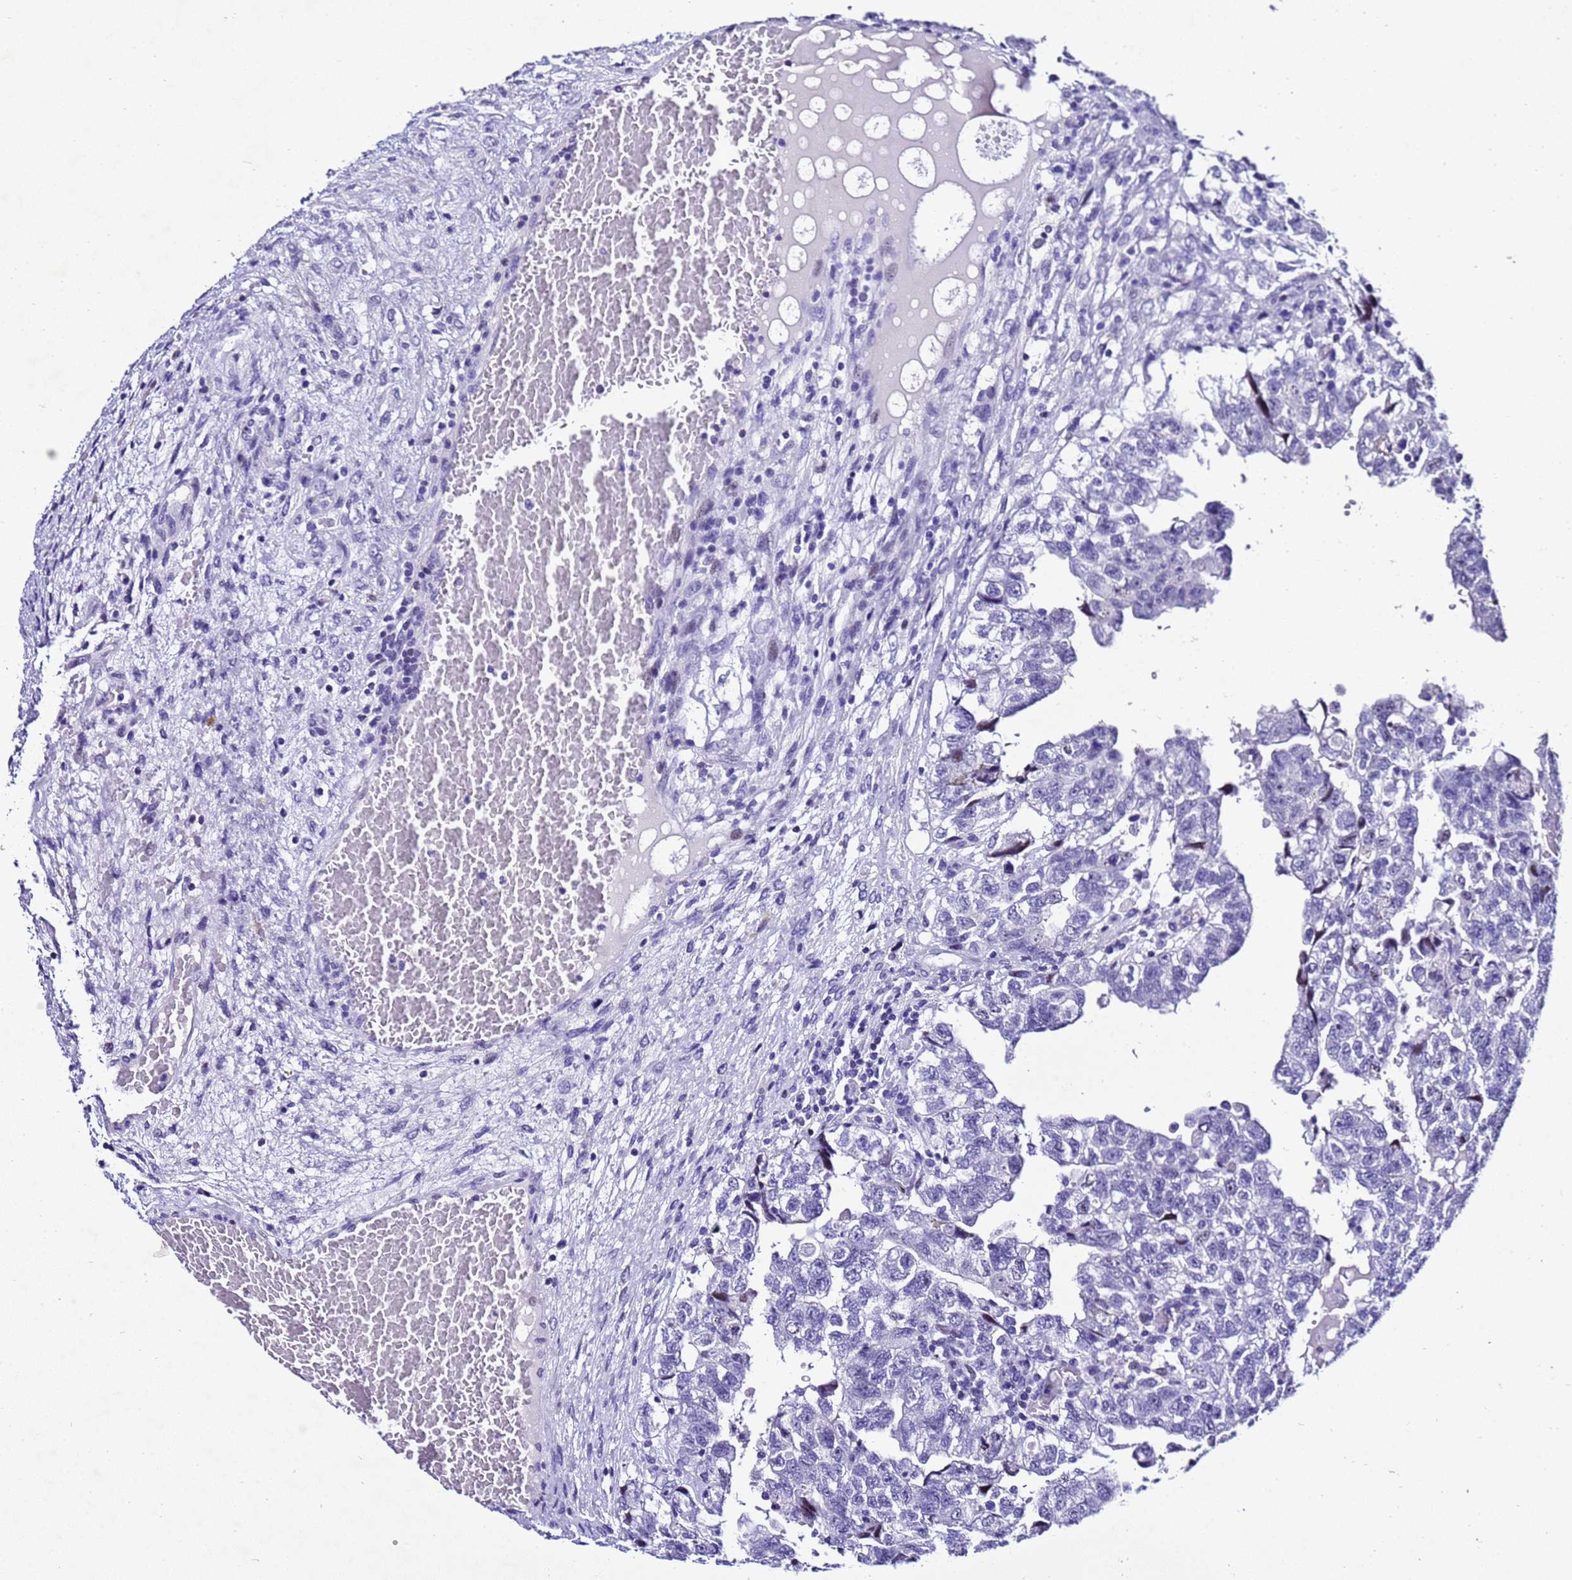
{"staining": {"intensity": "negative", "quantity": "none", "location": "none"}, "tissue": "testis cancer", "cell_type": "Tumor cells", "image_type": "cancer", "snomed": [{"axis": "morphology", "description": "Carcinoma, Embryonal, NOS"}, {"axis": "topography", "description": "Testis"}], "caption": "Photomicrograph shows no protein expression in tumor cells of testis embryonal carcinoma tissue.", "gene": "ZNF417", "patient": {"sex": "male", "age": 36}}